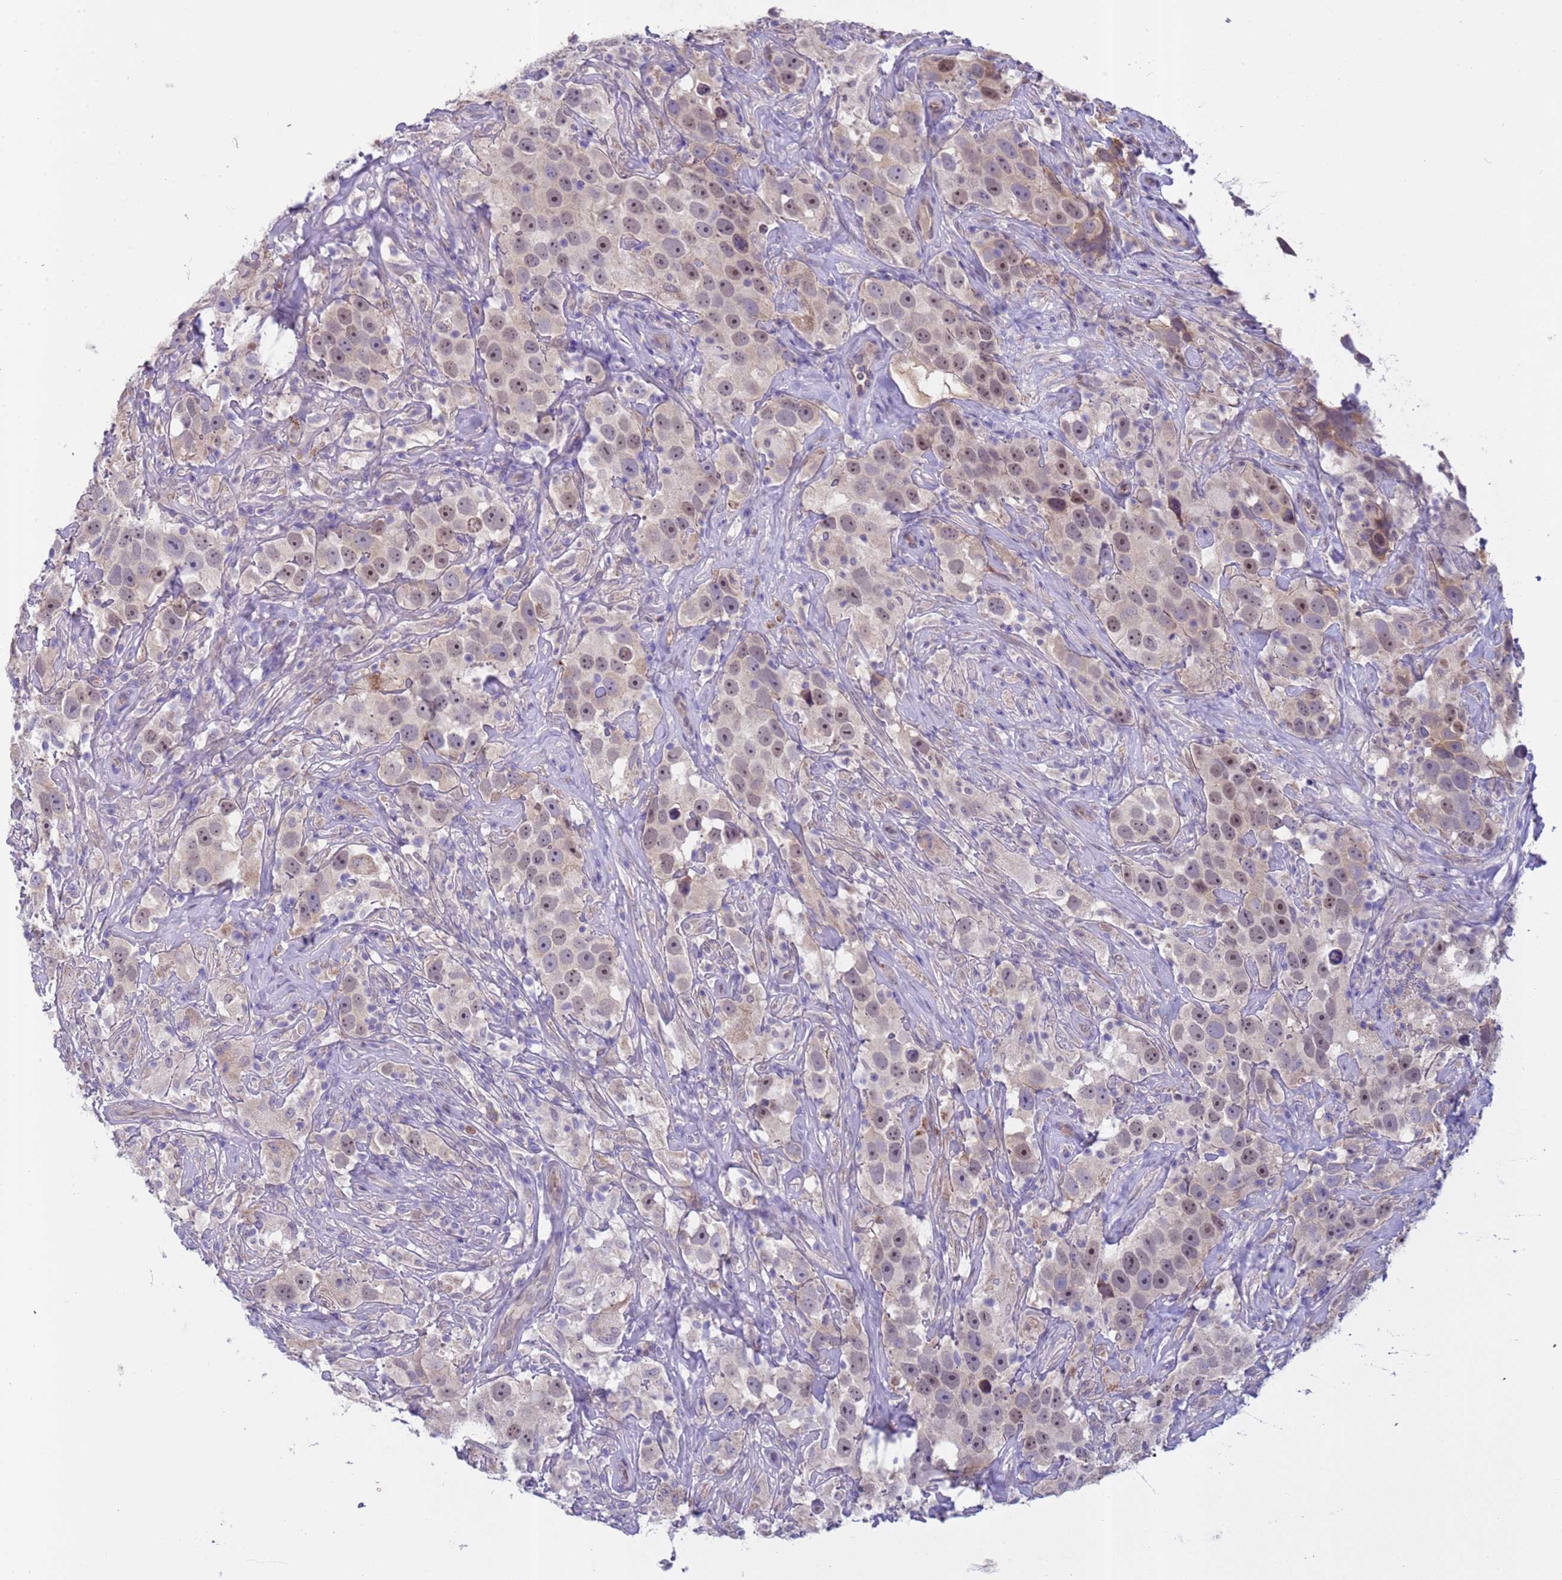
{"staining": {"intensity": "weak", "quantity": "25%-75%", "location": "nuclear"}, "tissue": "testis cancer", "cell_type": "Tumor cells", "image_type": "cancer", "snomed": [{"axis": "morphology", "description": "Seminoma, NOS"}, {"axis": "topography", "description": "Testis"}], "caption": "Immunohistochemical staining of human seminoma (testis) displays weak nuclear protein expression in about 25%-75% of tumor cells.", "gene": "TRMT10A", "patient": {"sex": "male", "age": 49}}